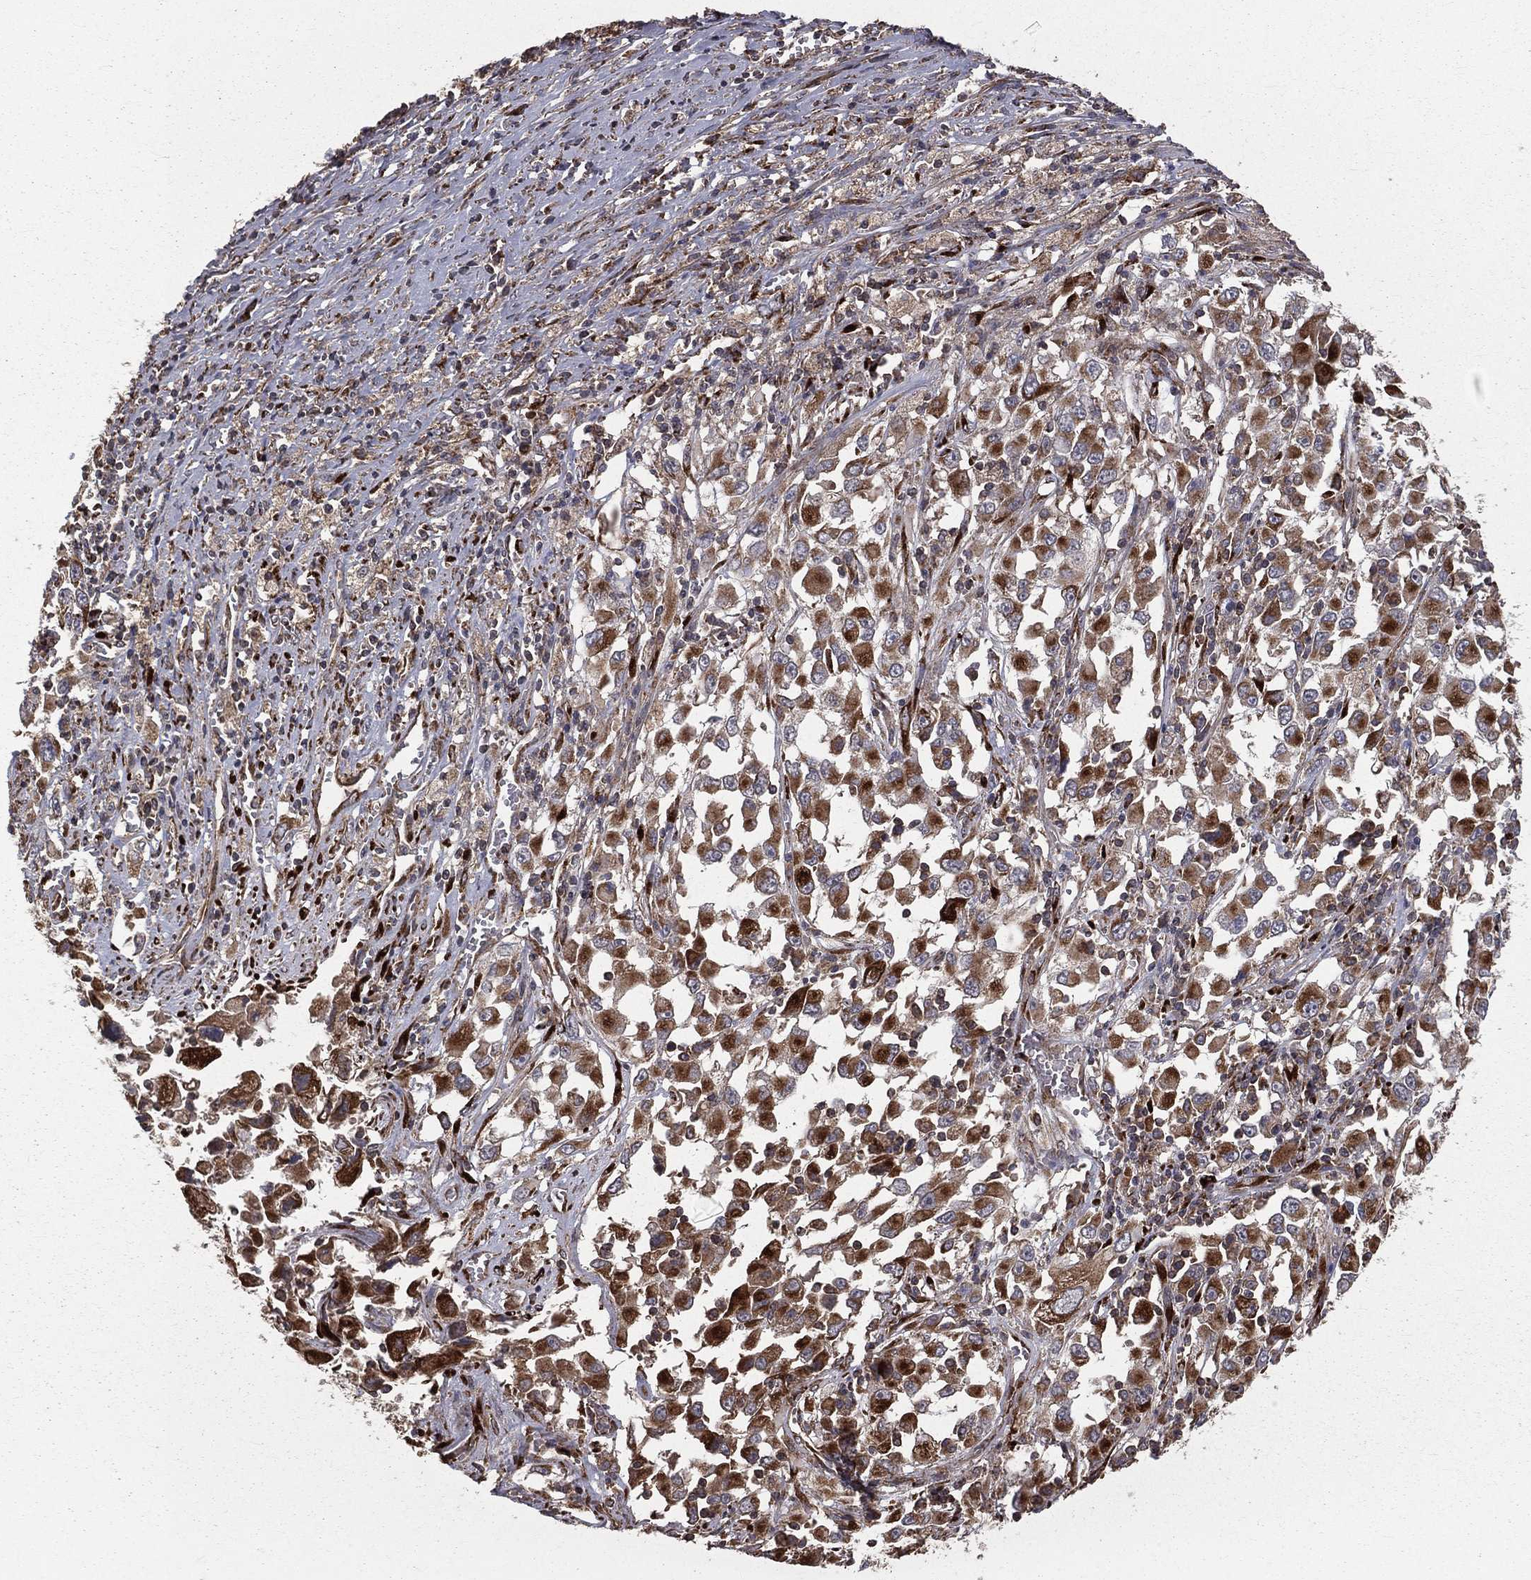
{"staining": {"intensity": "strong", "quantity": "25%-75%", "location": "cytoplasmic/membranous"}, "tissue": "melanoma", "cell_type": "Tumor cells", "image_type": "cancer", "snomed": [{"axis": "morphology", "description": "Malignant melanoma, Metastatic site"}, {"axis": "topography", "description": "Soft tissue"}], "caption": "Strong cytoplasmic/membranous protein positivity is present in about 25%-75% of tumor cells in melanoma.", "gene": "OLFML1", "patient": {"sex": "male", "age": 50}}